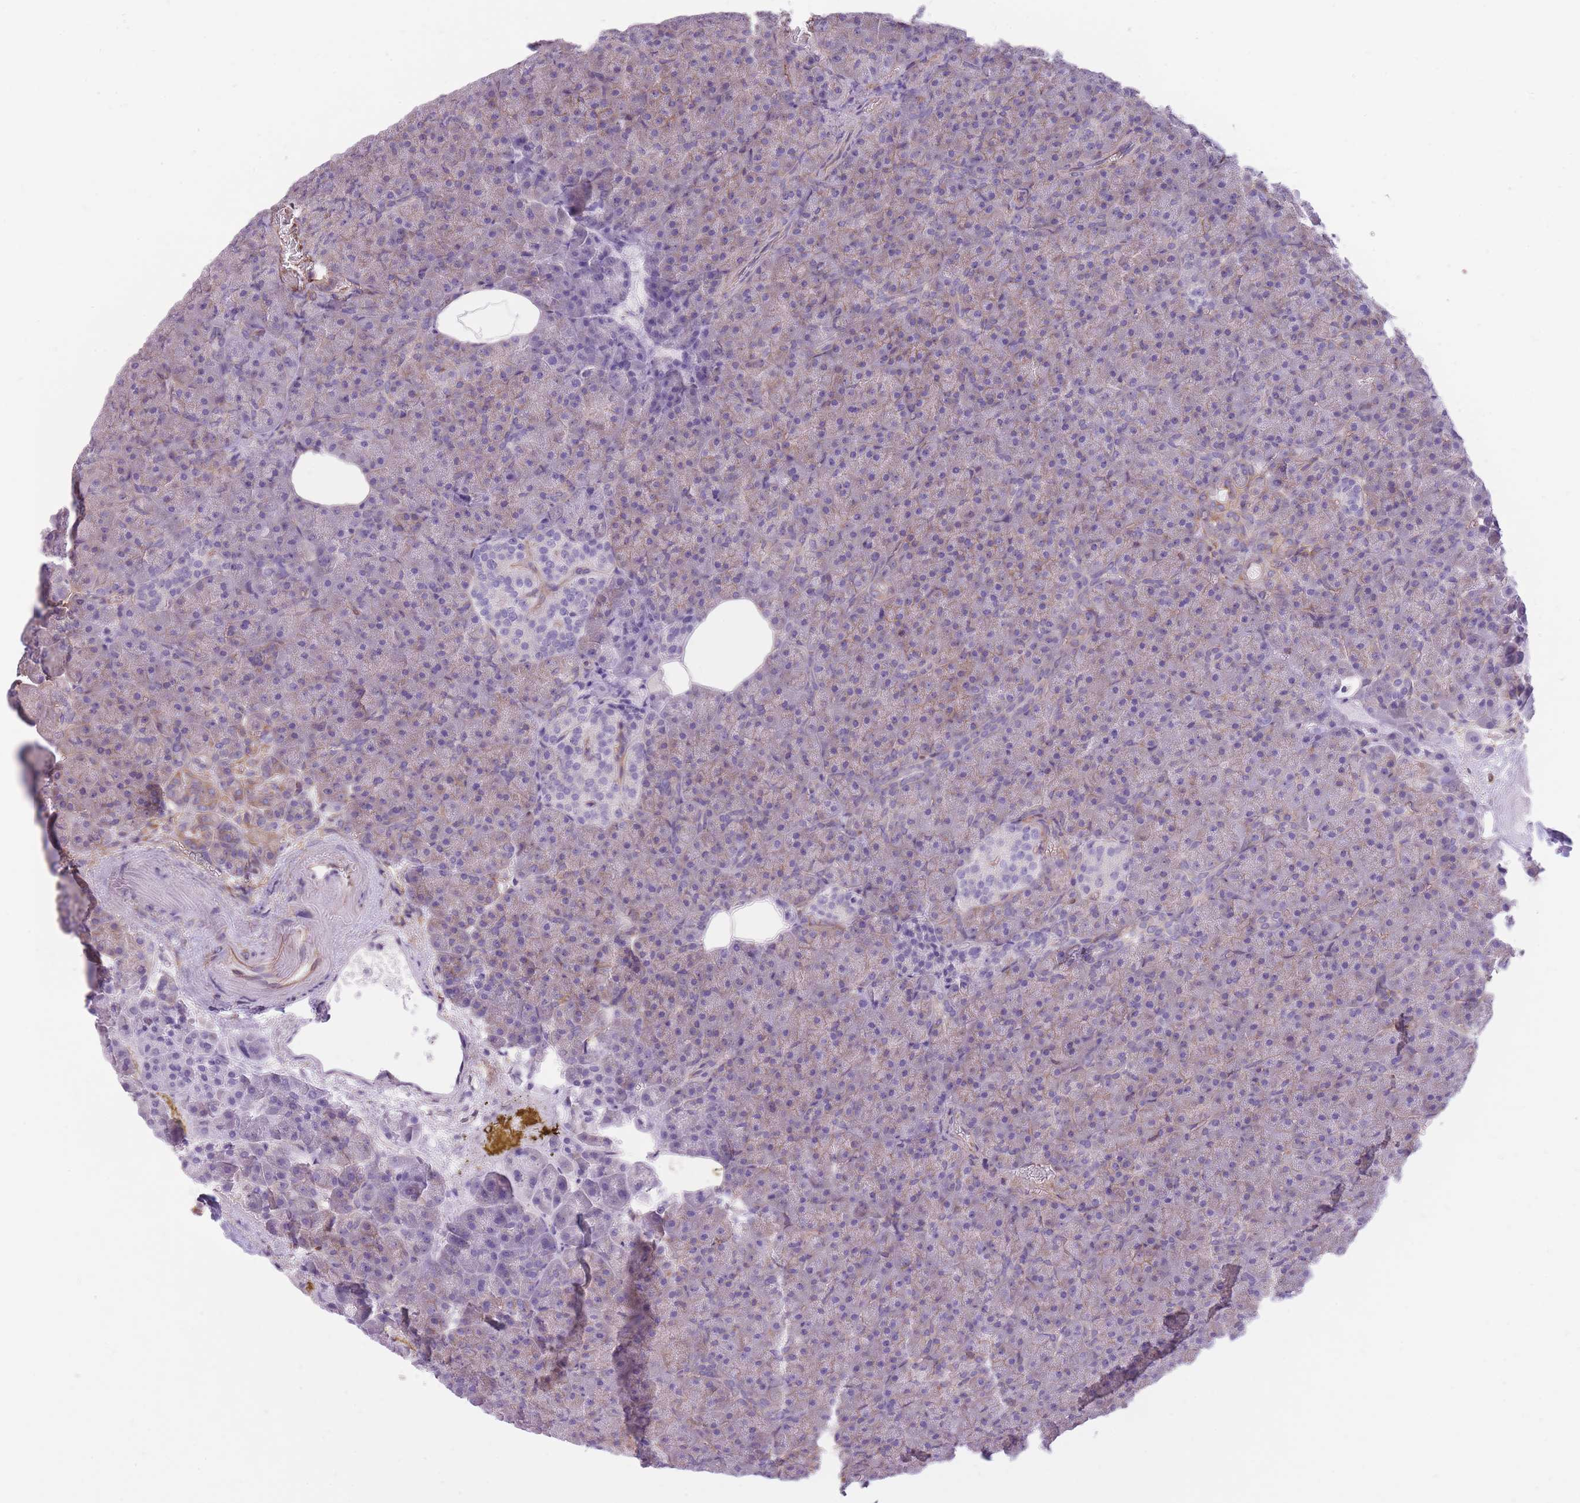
{"staining": {"intensity": "weak", "quantity": "25%-75%", "location": "cytoplasmic/membranous"}, "tissue": "pancreas", "cell_type": "Exocrine glandular cells", "image_type": "normal", "snomed": [{"axis": "morphology", "description": "Normal tissue, NOS"}, {"axis": "topography", "description": "Pancreas"}], "caption": "This micrograph reveals normal pancreas stained with IHC to label a protein in brown. The cytoplasmic/membranous of exocrine glandular cells show weak positivity for the protein. Nuclei are counter-stained blue.", "gene": "ADD1", "patient": {"sex": "female", "age": 74}}